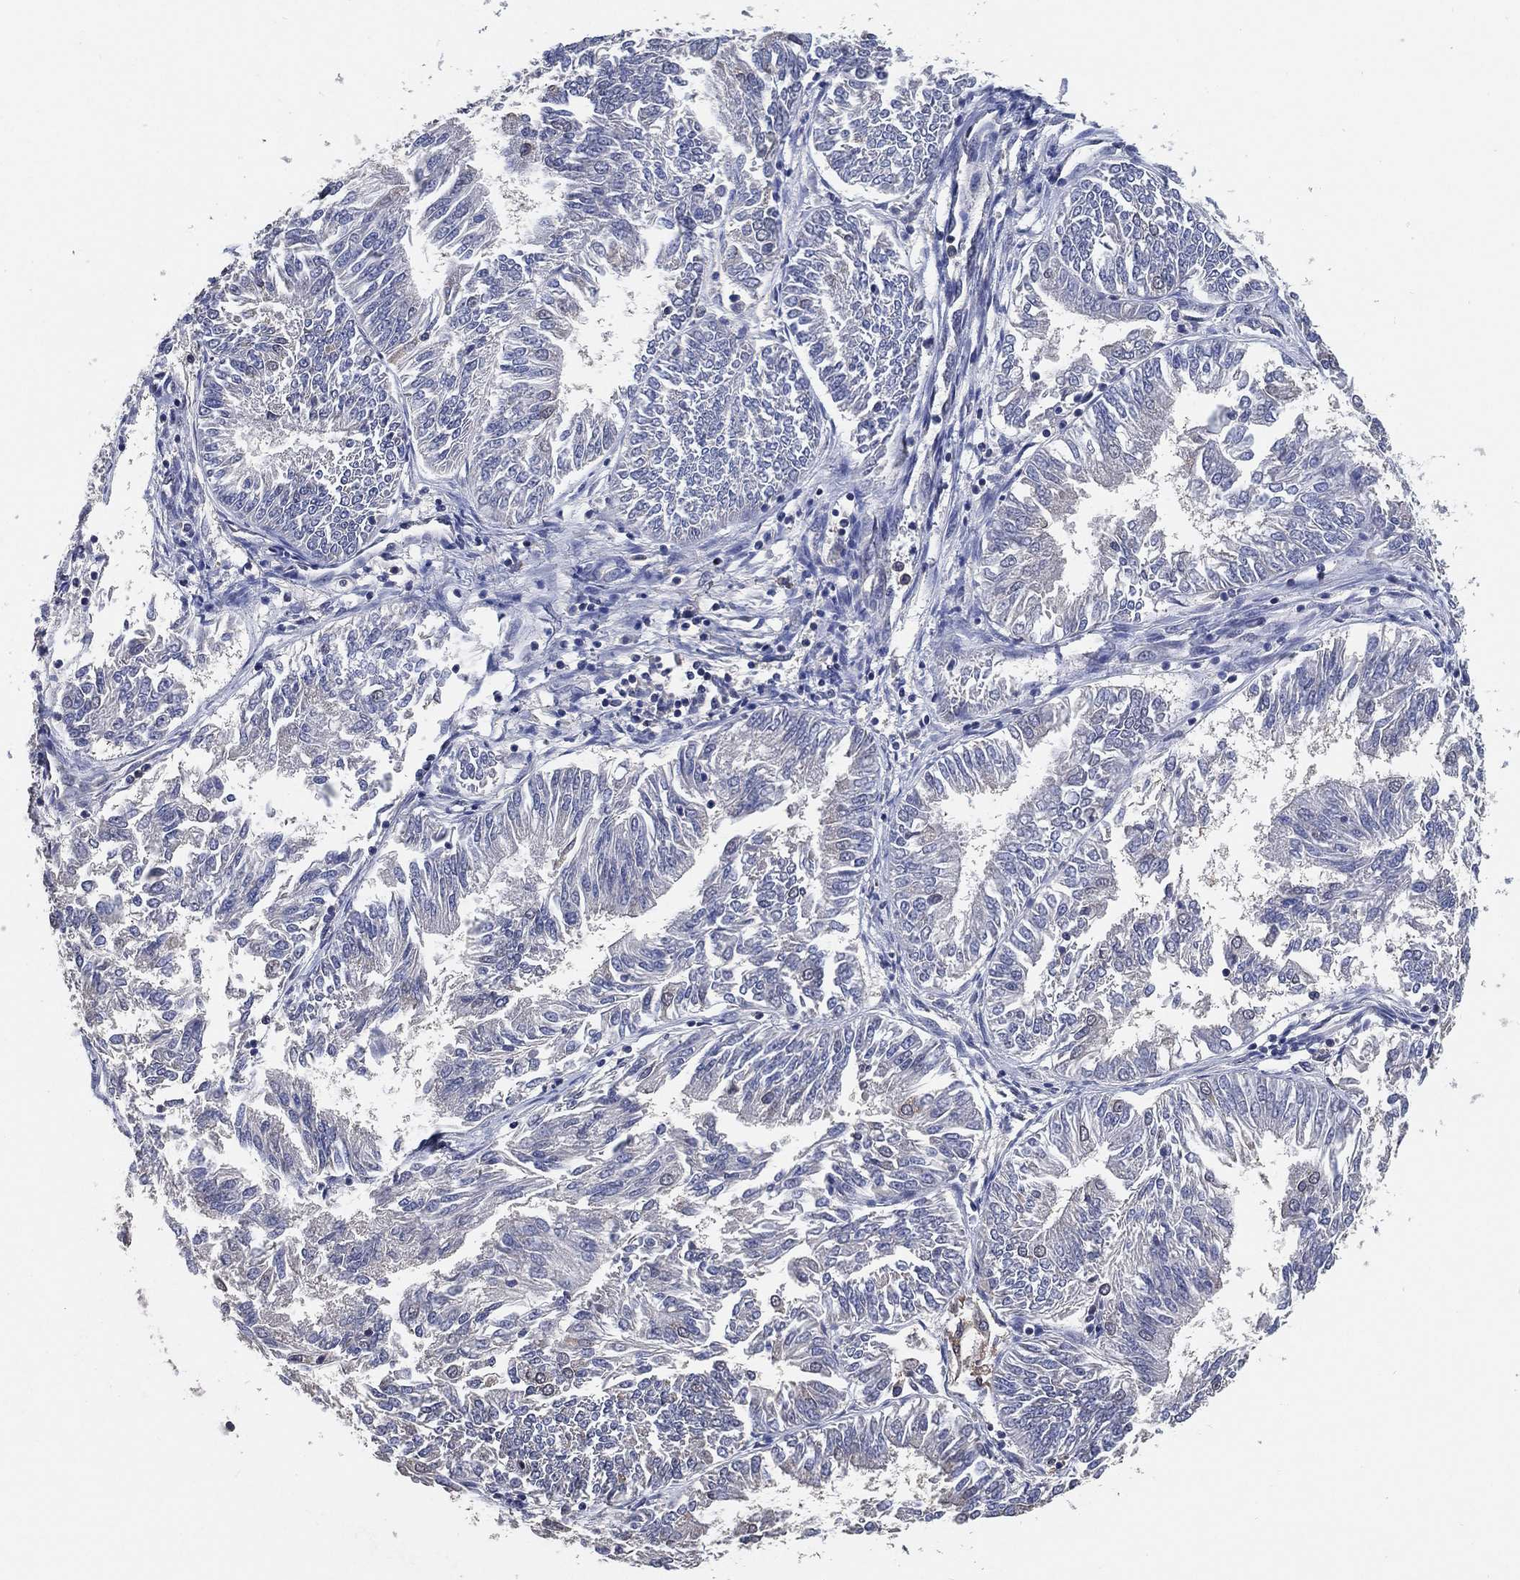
{"staining": {"intensity": "negative", "quantity": "none", "location": "none"}, "tissue": "endometrial cancer", "cell_type": "Tumor cells", "image_type": "cancer", "snomed": [{"axis": "morphology", "description": "Adenocarcinoma, NOS"}, {"axis": "topography", "description": "Endometrium"}], "caption": "Protein analysis of endometrial cancer (adenocarcinoma) demonstrates no significant positivity in tumor cells.", "gene": "KLK5", "patient": {"sex": "female", "age": 58}}